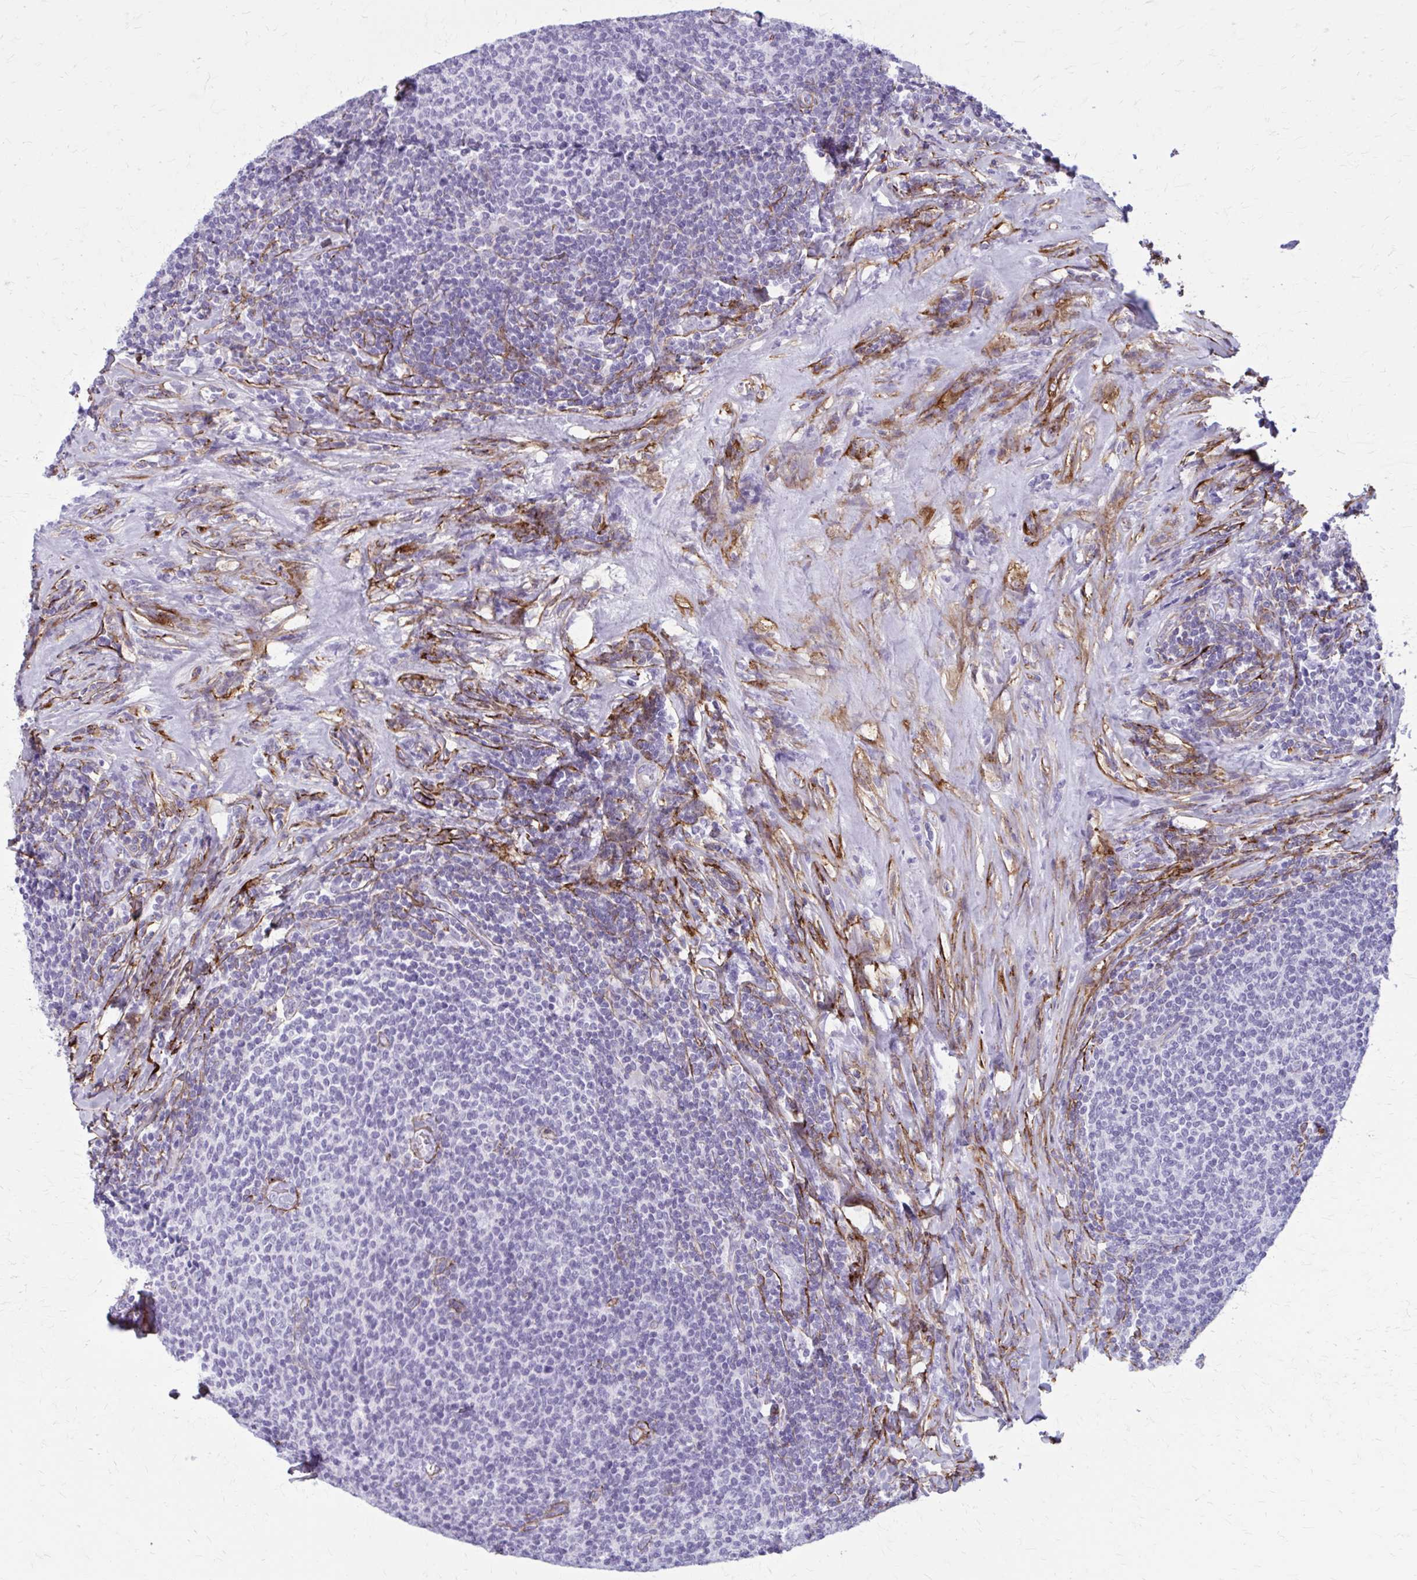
{"staining": {"intensity": "negative", "quantity": "none", "location": "none"}, "tissue": "lymphoma", "cell_type": "Tumor cells", "image_type": "cancer", "snomed": [{"axis": "morphology", "description": "Malignant lymphoma, non-Hodgkin's type, Low grade"}, {"axis": "topography", "description": "Lymph node"}], "caption": "DAB immunohistochemical staining of lymphoma reveals no significant positivity in tumor cells. (Brightfield microscopy of DAB (3,3'-diaminobenzidine) immunohistochemistry at high magnification).", "gene": "AKAP12", "patient": {"sex": "male", "age": 52}}